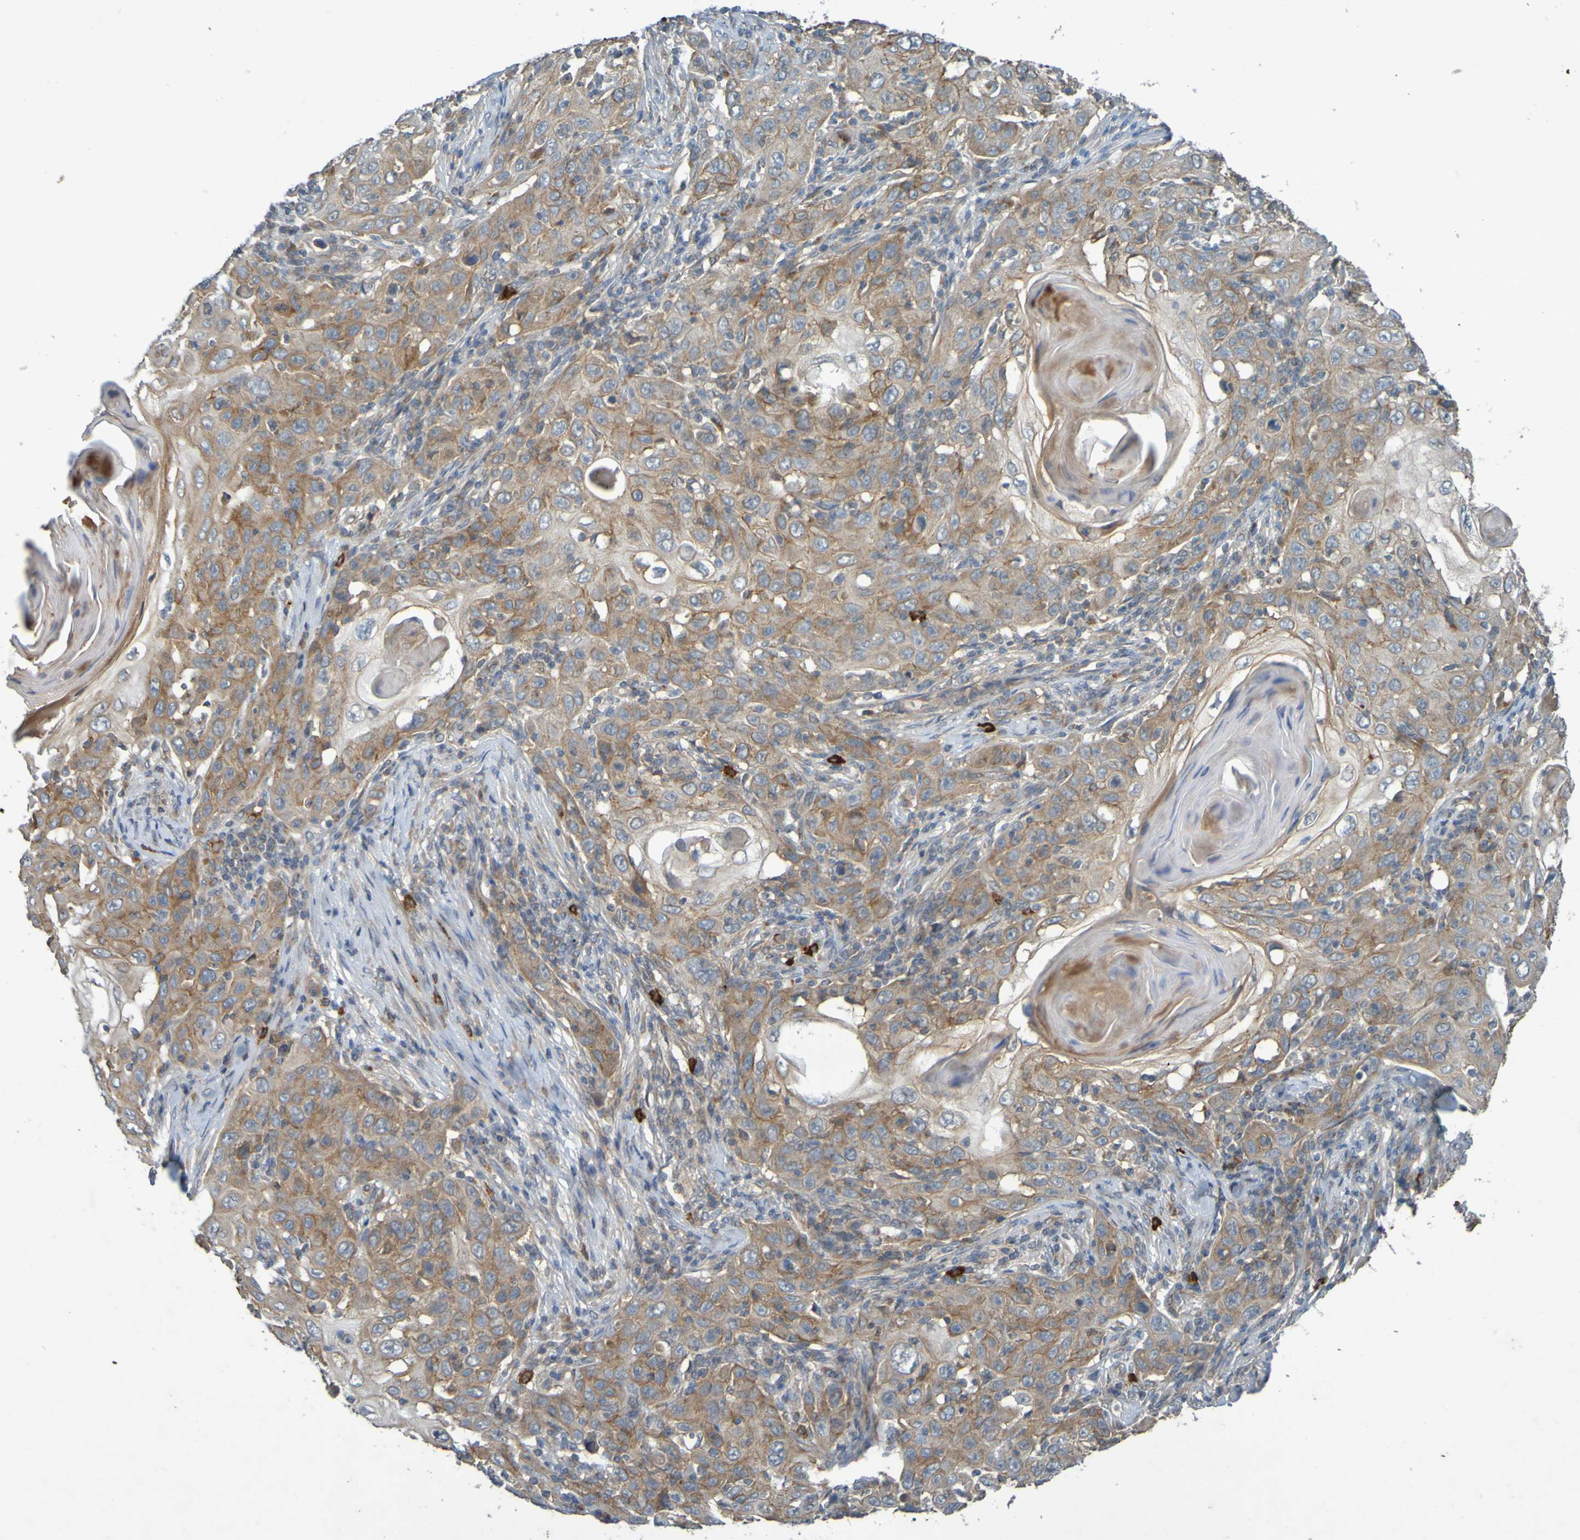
{"staining": {"intensity": "moderate", "quantity": ">75%", "location": "cytoplasmic/membranous"}, "tissue": "skin cancer", "cell_type": "Tumor cells", "image_type": "cancer", "snomed": [{"axis": "morphology", "description": "Squamous cell carcinoma, NOS"}, {"axis": "topography", "description": "Skin"}], "caption": "Immunohistochemical staining of skin squamous cell carcinoma displays moderate cytoplasmic/membranous protein expression in about >75% of tumor cells.", "gene": "B3GAT2", "patient": {"sex": "female", "age": 88}}